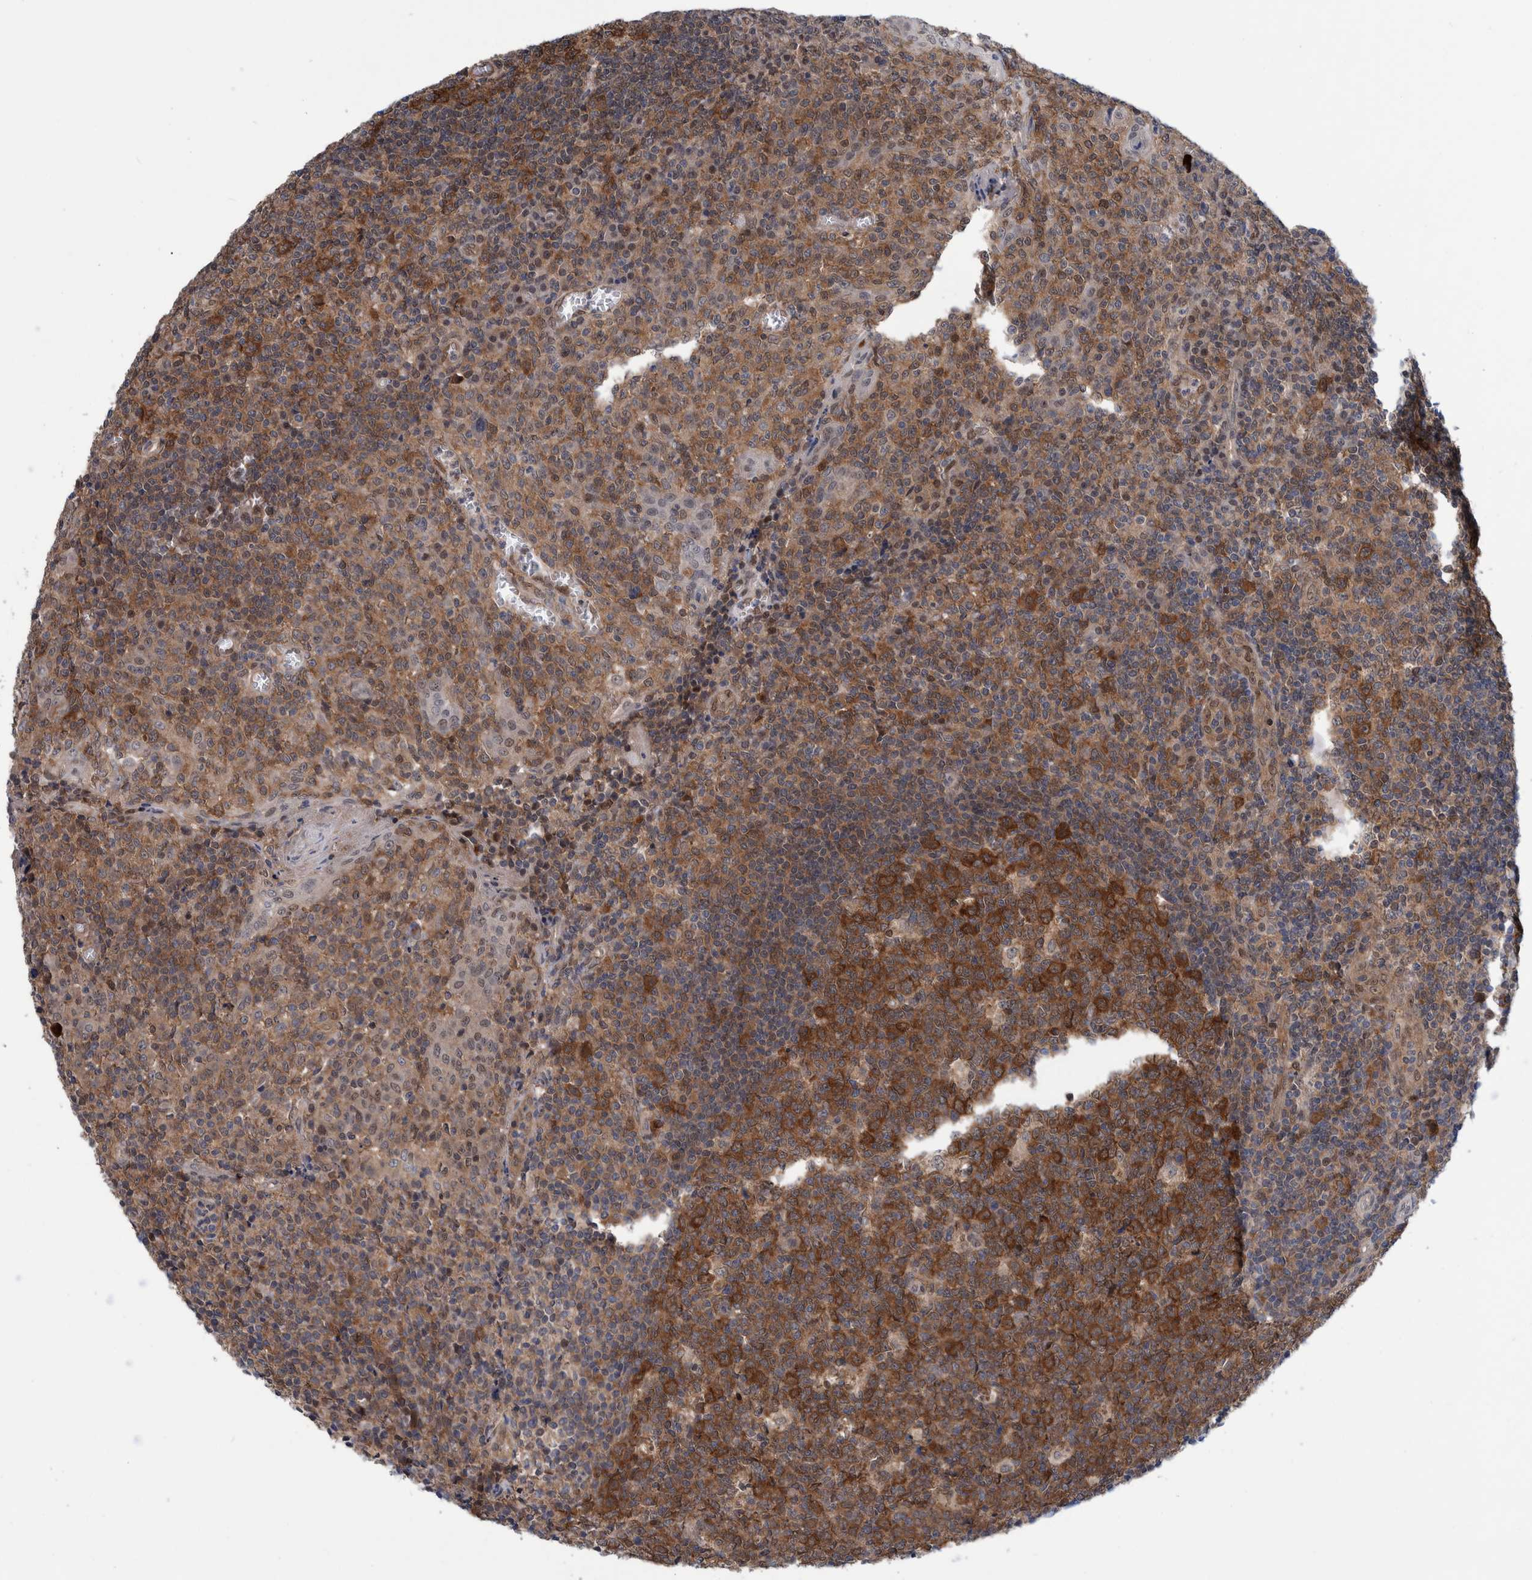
{"staining": {"intensity": "strong", "quantity": ">75%", "location": "cytoplasmic/membranous"}, "tissue": "tonsil", "cell_type": "Germinal center cells", "image_type": "normal", "snomed": [{"axis": "morphology", "description": "Normal tissue, NOS"}, {"axis": "topography", "description": "Tonsil"}], "caption": "Immunohistochemical staining of normal tonsil reveals >75% levels of strong cytoplasmic/membranous protein staining in about >75% of germinal center cells. The protein is stained brown, and the nuclei are stained in blue (DAB (3,3'-diaminobenzidine) IHC with brightfield microscopy, high magnification).", "gene": "PFAS", "patient": {"sex": "female", "age": 19}}